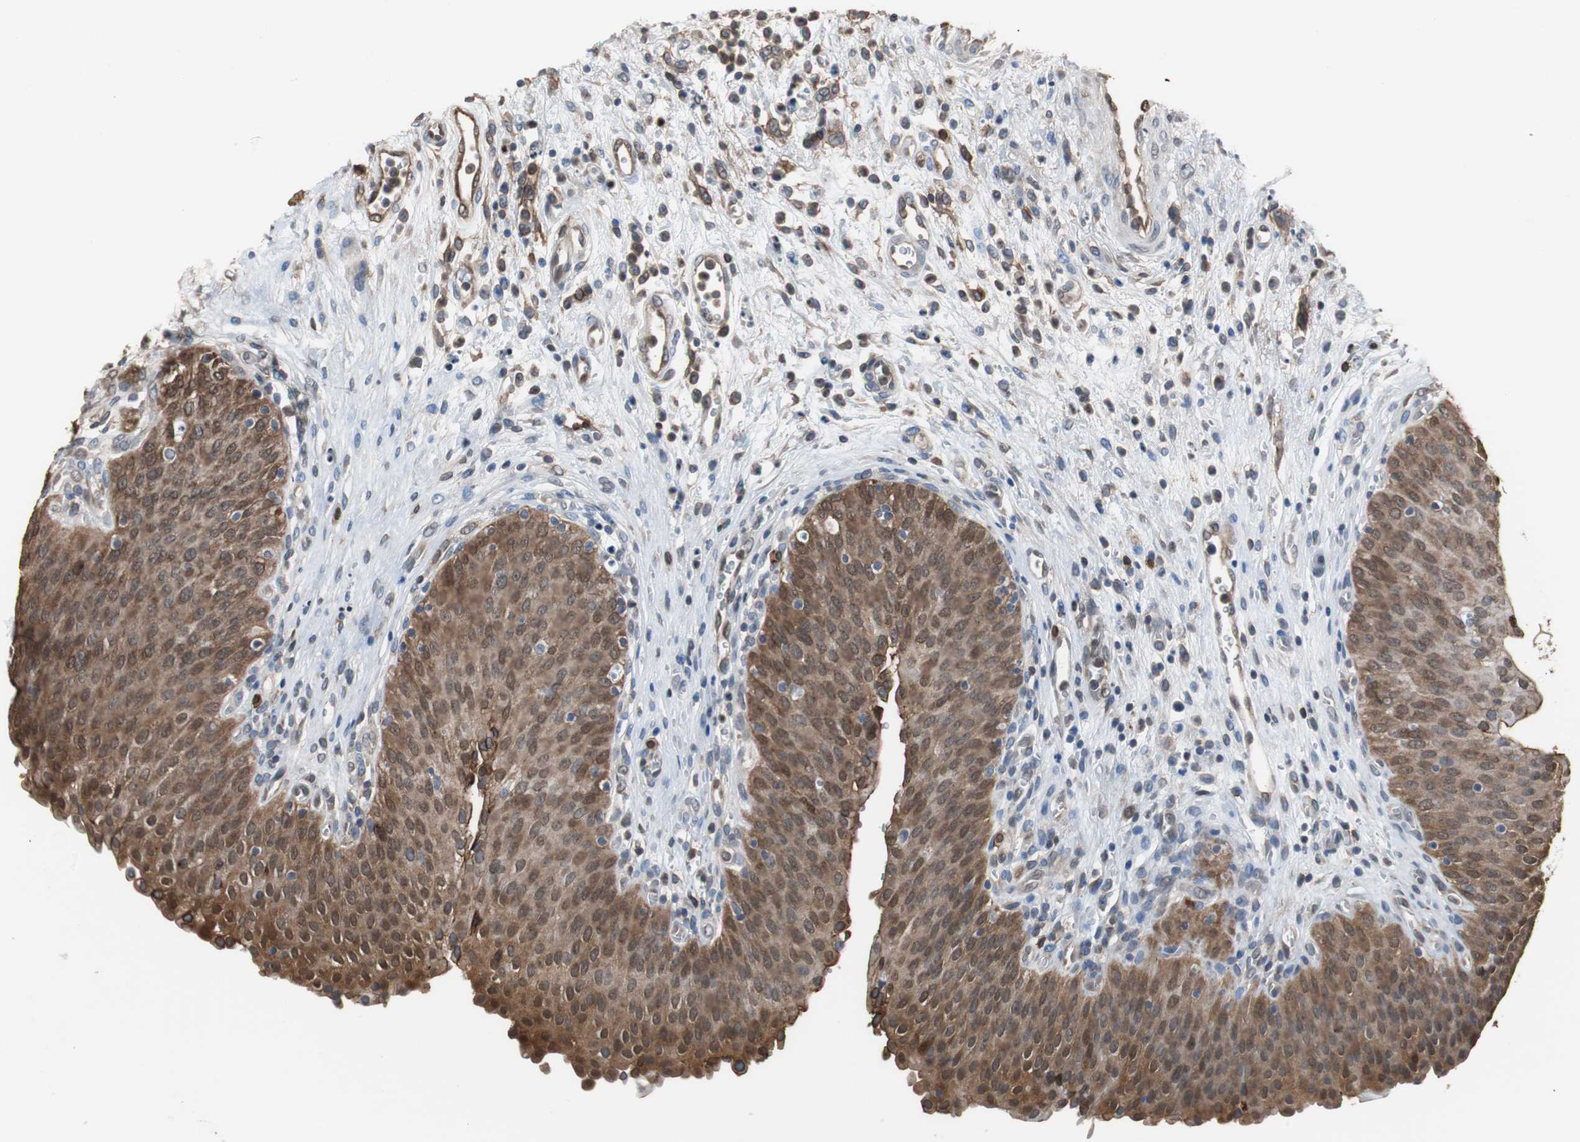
{"staining": {"intensity": "moderate", "quantity": ">75%", "location": "cytoplasmic/membranous,nuclear"}, "tissue": "urinary bladder", "cell_type": "Urothelial cells", "image_type": "normal", "snomed": [{"axis": "morphology", "description": "Normal tissue, NOS"}, {"axis": "morphology", "description": "Dysplasia, NOS"}, {"axis": "topography", "description": "Urinary bladder"}], "caption": "Moderate cytoplasmic/membranous,nuclear positivity for a protein is appreciated in approximately >75% of urothelial cells of unremarkable urinary bladder using IHC.", "gene": "ANXA4", "patient": {"sex": "male", "age": 35}}